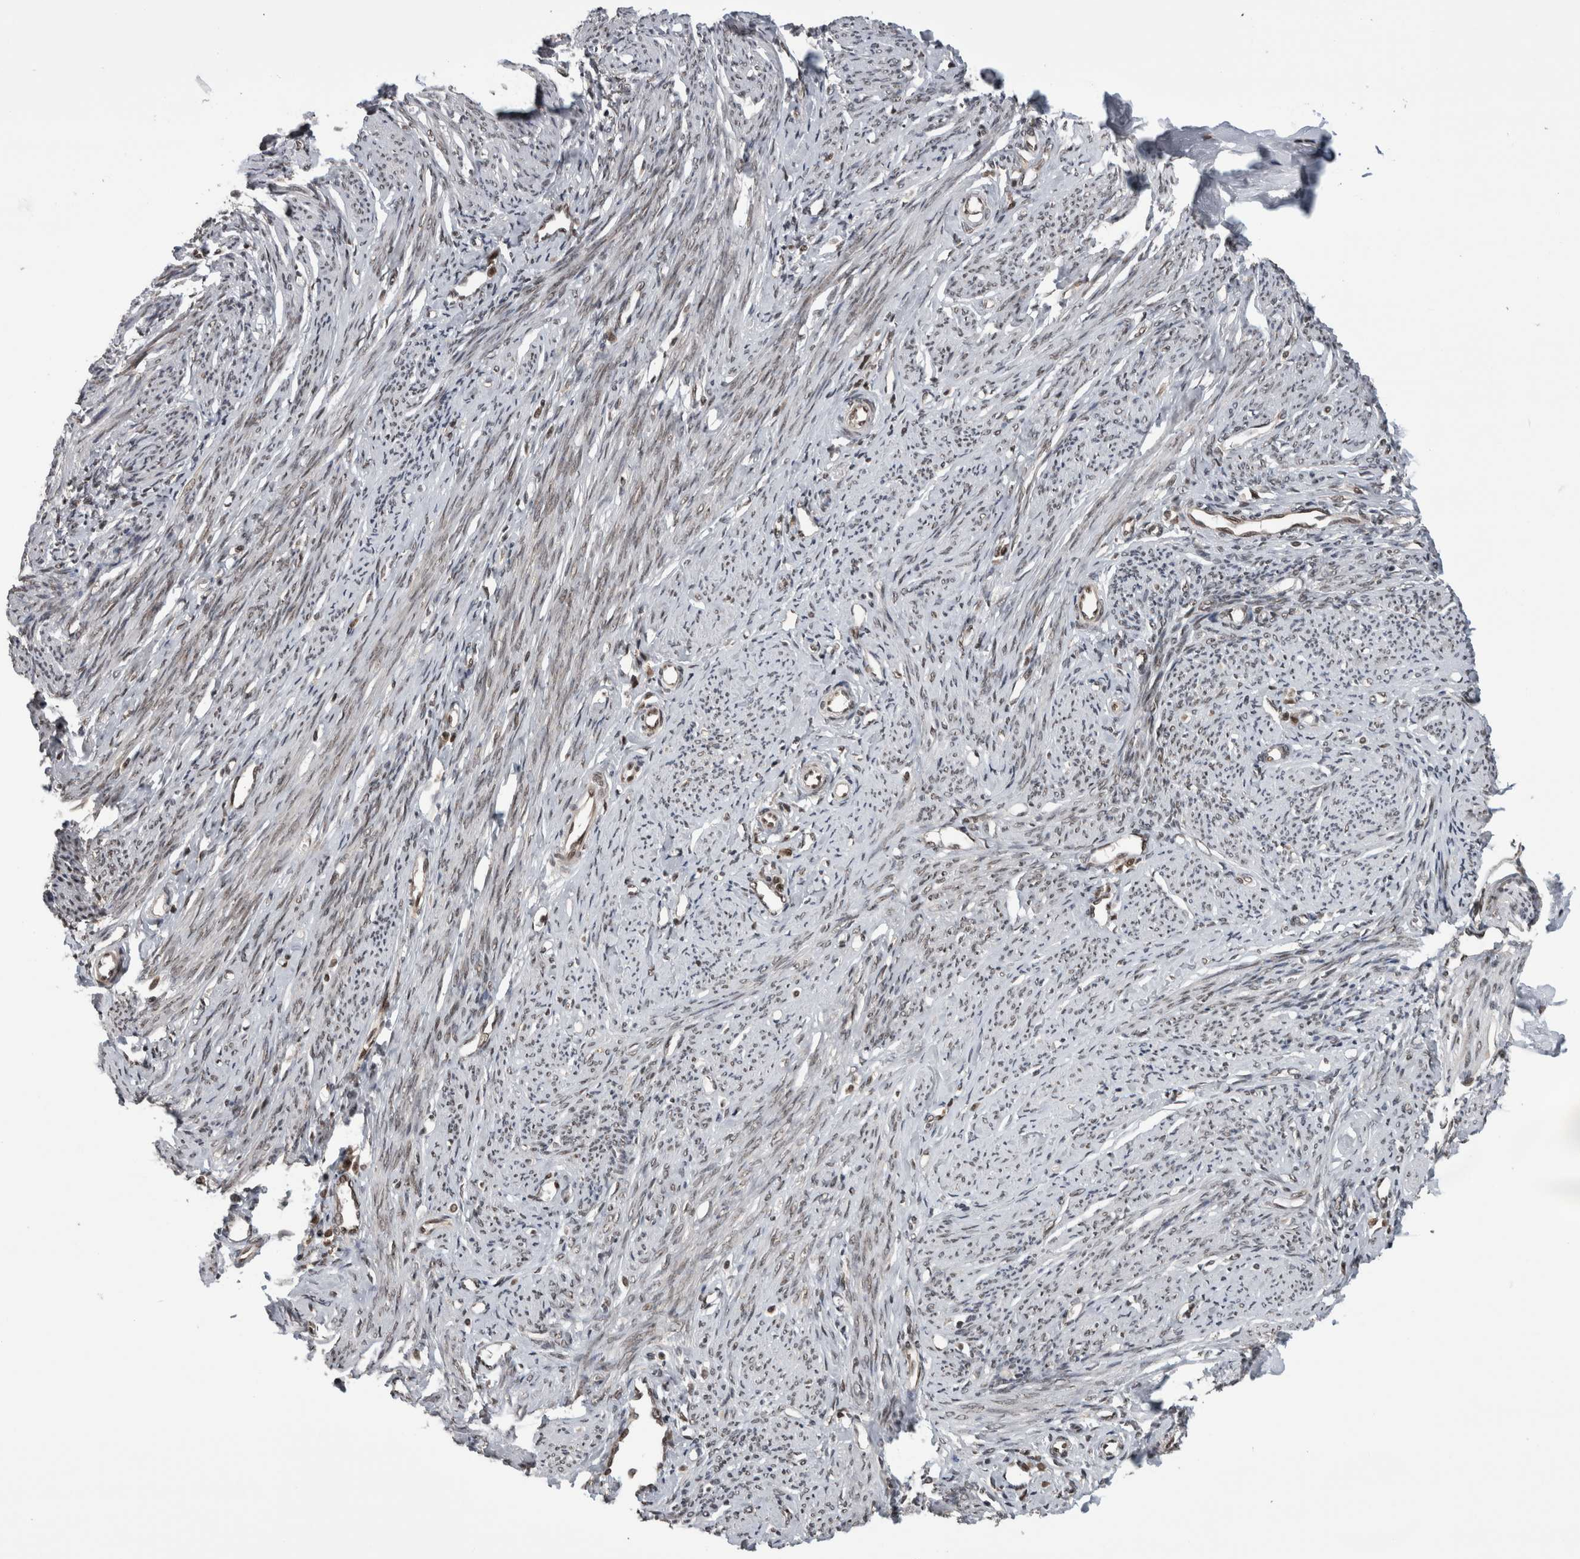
{"staining": {"intensity": "moderate", "quantity": "<25%", "location": "nuclear"}, "tissue": "endometrium", "cell_type": "Cells in endometrial stroma", "image_type": "normal", "snomed": [{"axis": "morphology", "description": "Normal tissue, NOS"}, {"axis": "topography", "description": "Endometrium"}], "caption": "Immunohistochemistry (IHC) of unremarkable human endometrium demonstrates low levels of moderate nuclear expression in approximately <25% of cells in endometrial stroma.", "gene": "CPSF2", "patient": {"sex": "female", "age": 56}}